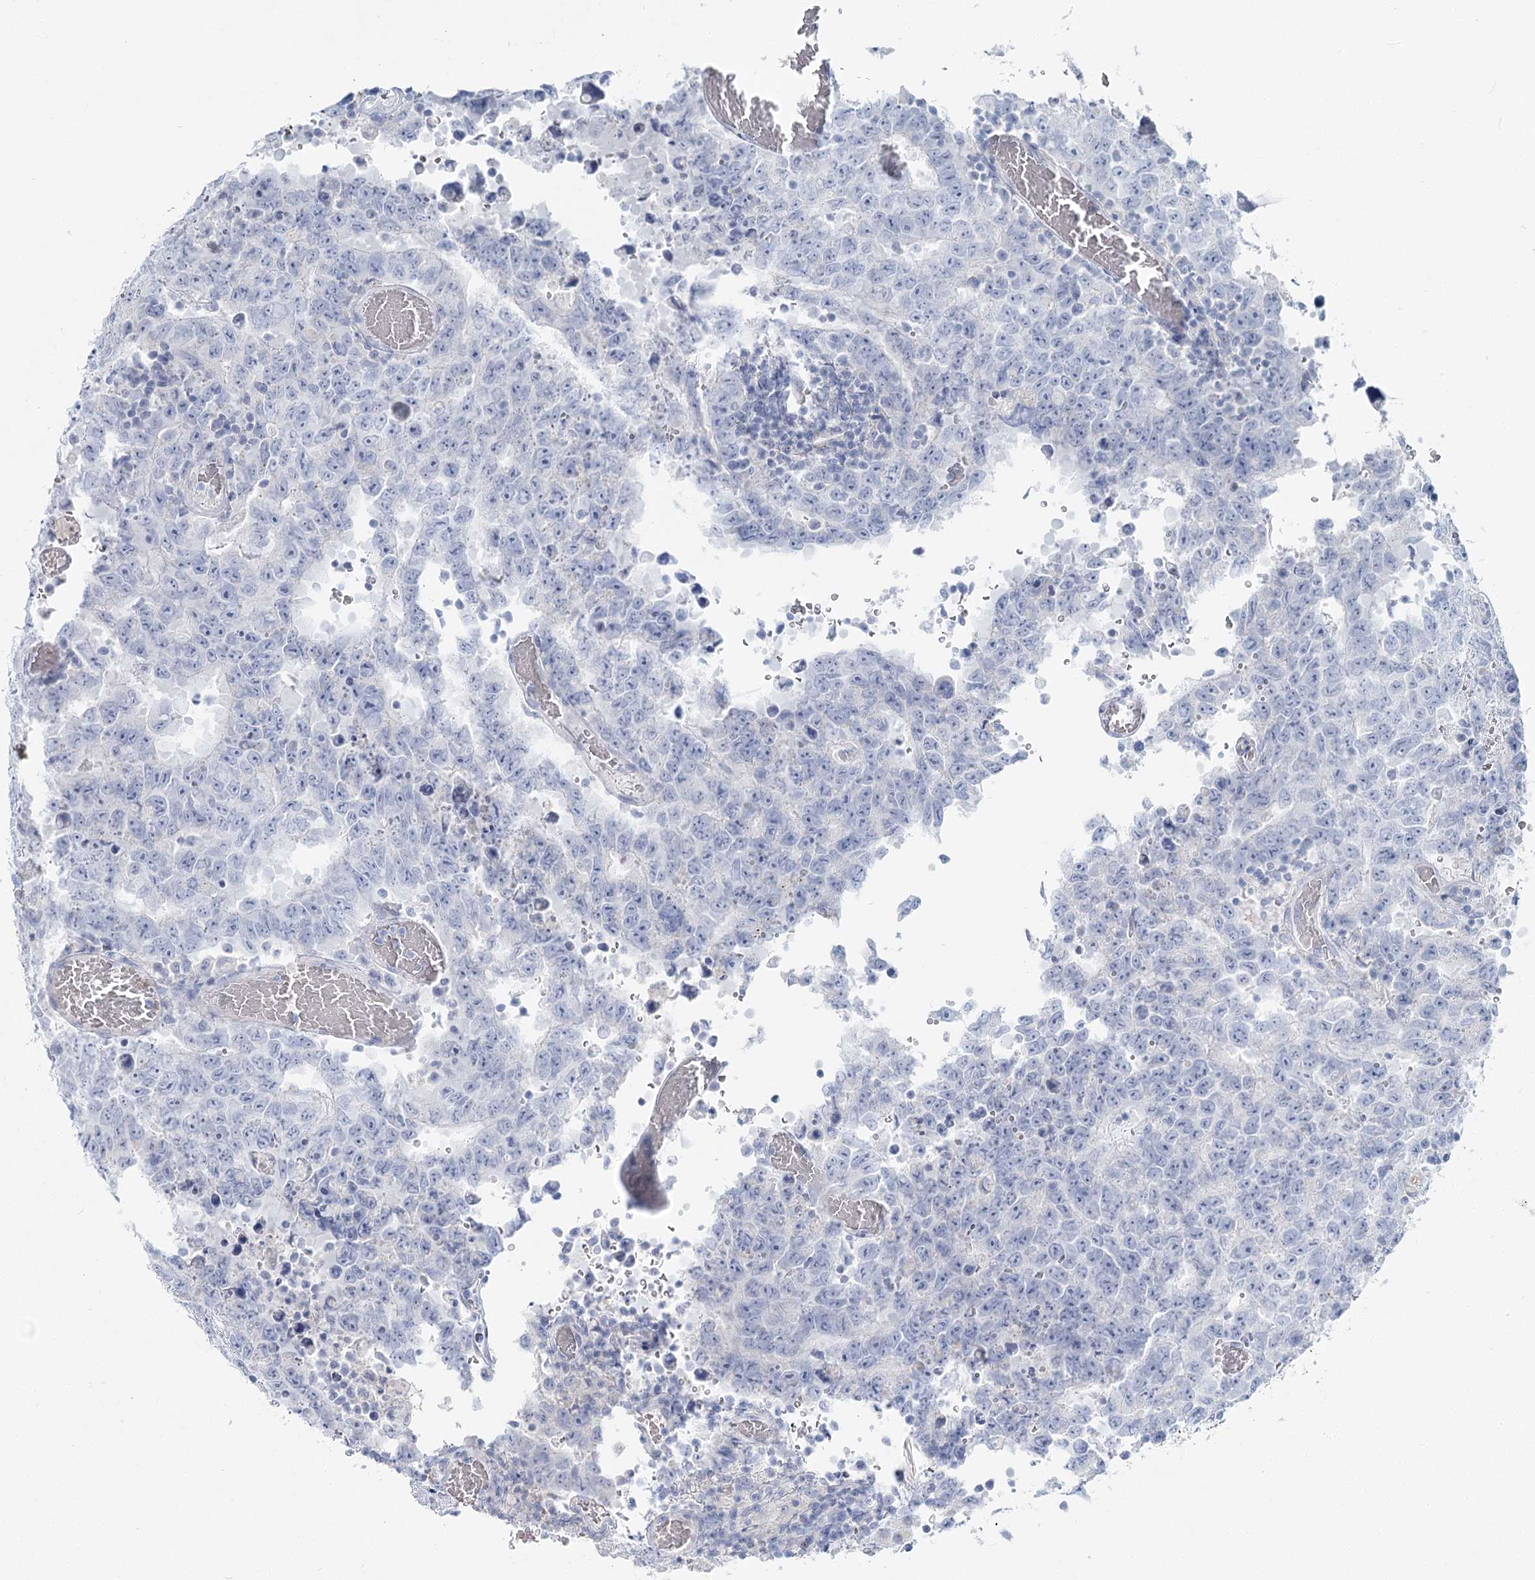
{"staining": {"intensity": "negative", "quantity": "none", "location": "none"}, "tissue": "testis cancer", "cell_type": "Tumor cells", "image_type": "cancer", "snomed": [{"axis": "morphology", "description": "Carcinoma, Embryonal, NOS"}, {"axis": "topography", "description": "Testis"}], "caption": "Immunohistochemical staining of embryonal carcinoma (testis) displays no significant positivity in tumor cells. (DAB (3,3'-diaminobenzidine) IHC, high magnification).", "gene": "IFIT5", "patient": {"sex": "male", "age": 26}}